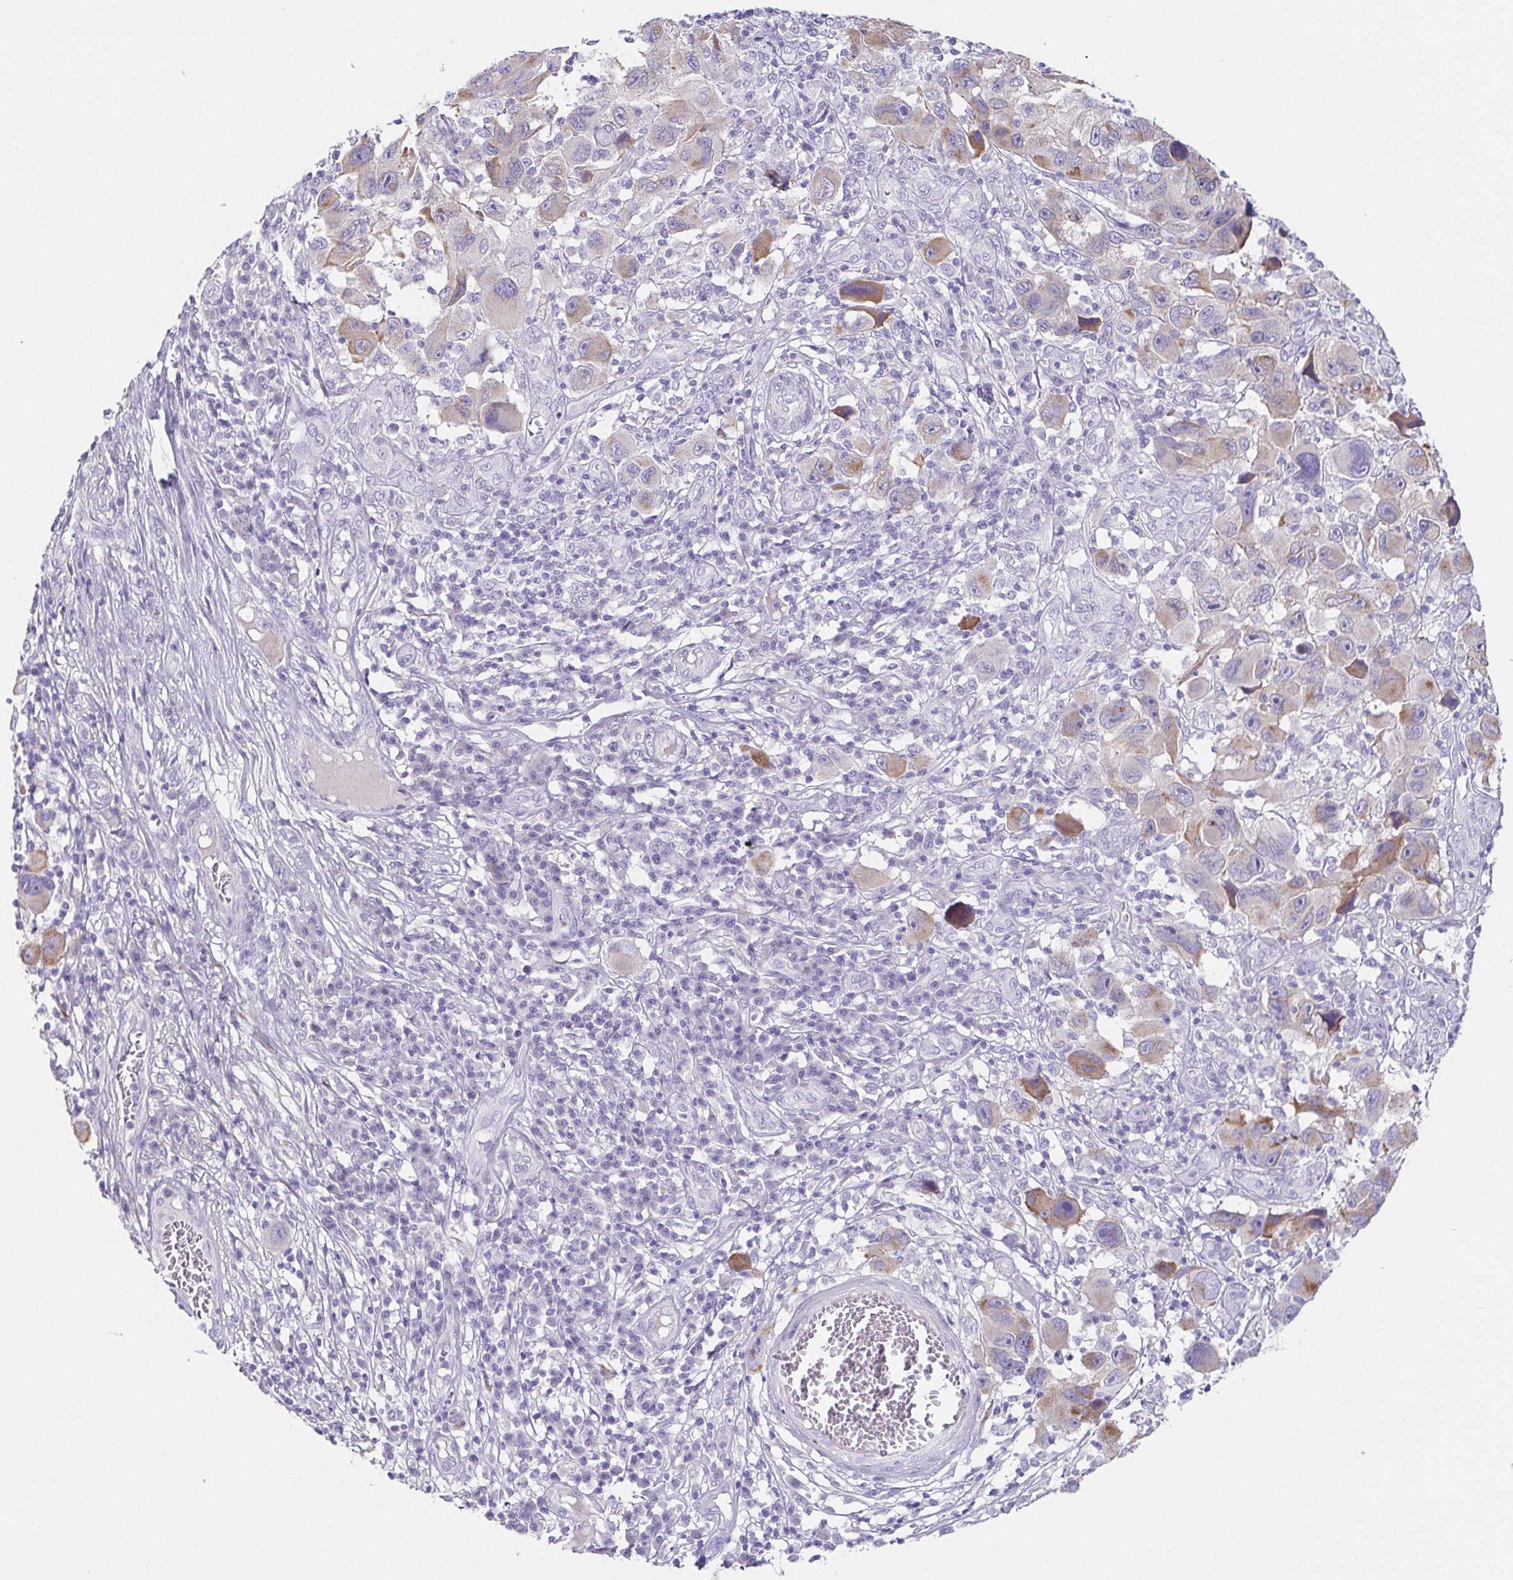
{"staining": {"intensity": "weak", "quantity": "25%-75%", "location": "cytoplasmic/membranous"}, "tissue": "melanoma", "cell_type": "Tumor cells", "image_type": "cancer", "snomed": [{"axis": "morphology", "description": "Malignant melanoma, NOS"}, {"axis": "topography", "description": "Skin"}], "caption": "Immunohistochemistry micrograph of neoplastic tissue: melanoma stained using IHC reveals low levels of weak protein expression localized specifically in the cytoplasmic/membranous of tumor cells, appearing as a cytoplasmic/membranous brown color.", "gene": "HDGFL1", "patient": {"sex": "male", "age": 53}}